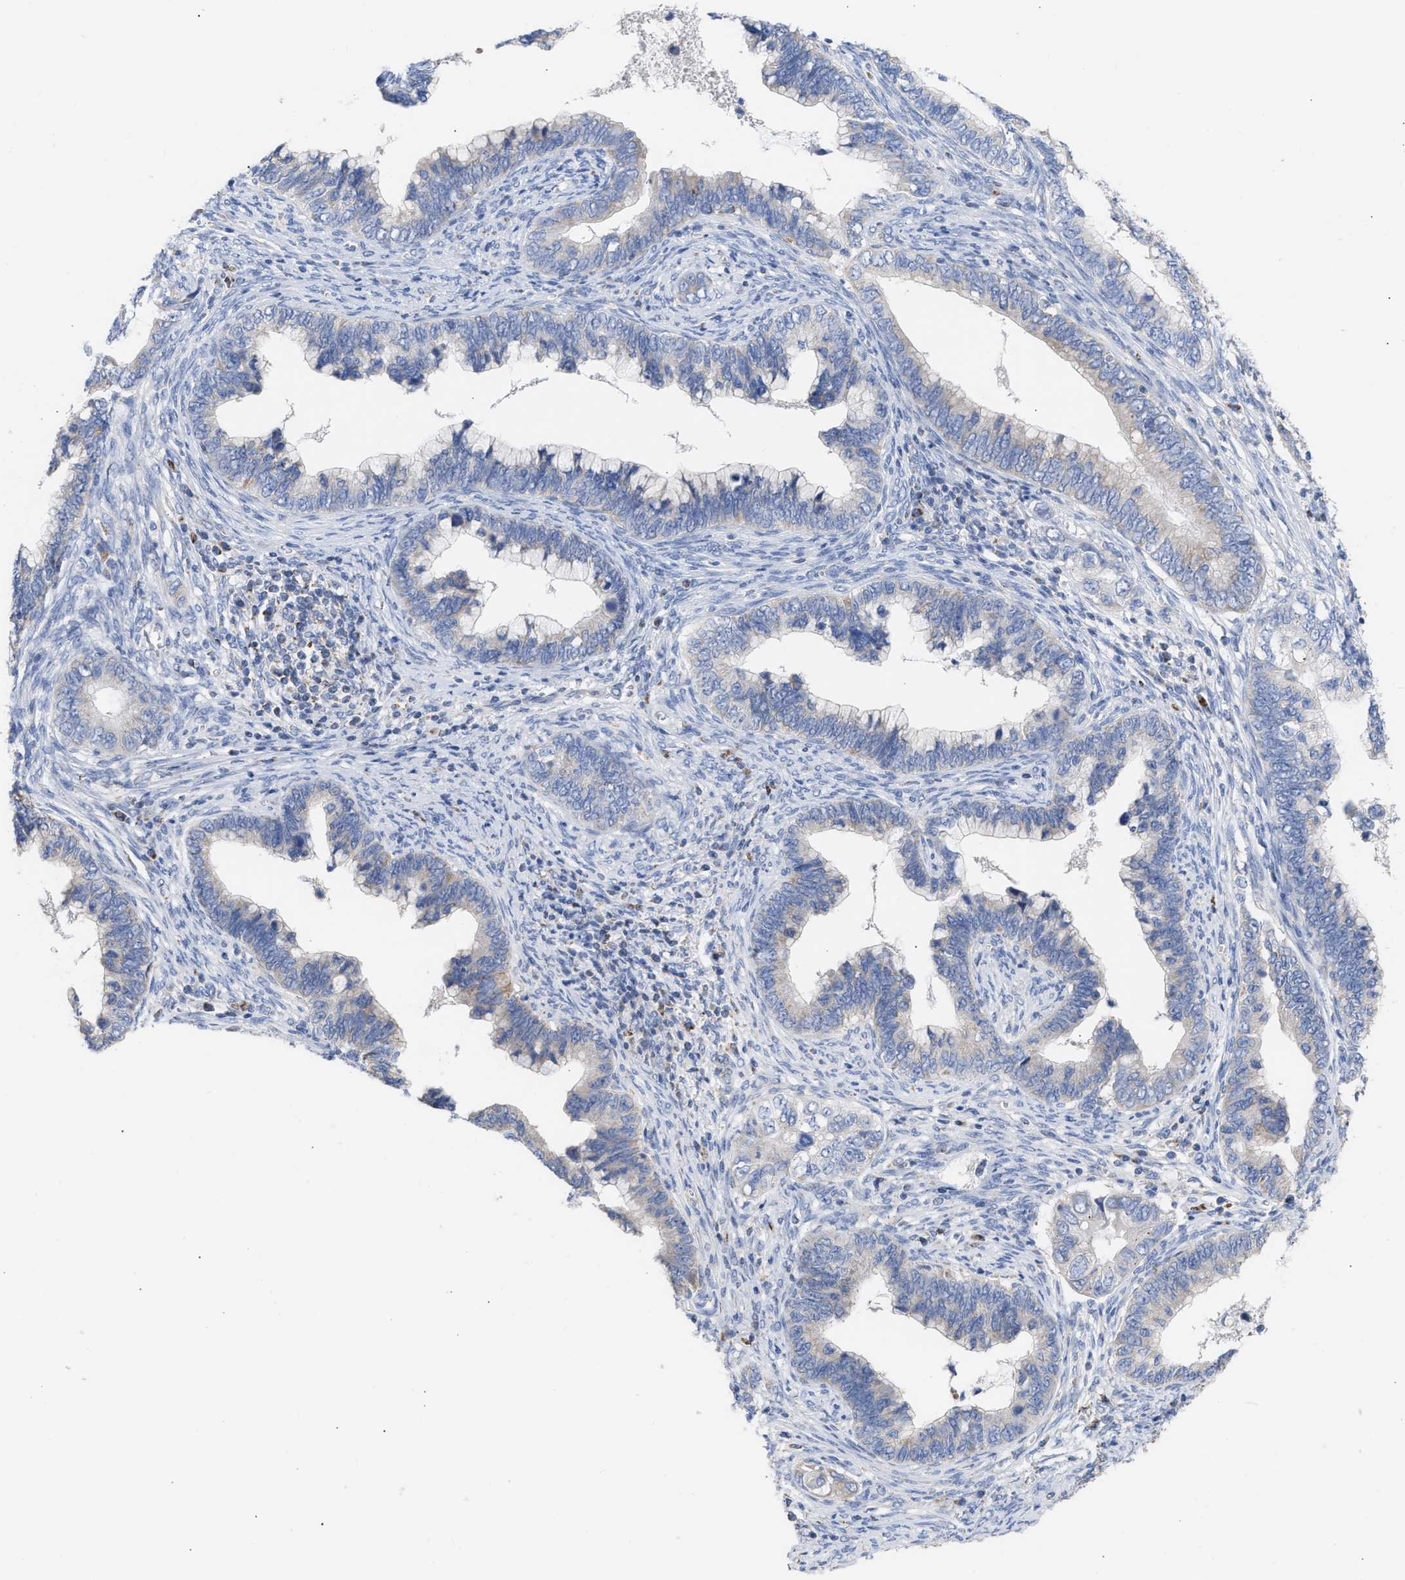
{"staining": {"intensity": "weak", "quantity": "<25%", "location": "cytoplasmic/membranous"}, "tissue": "cervical cancer", "cell_type": "Tumor cells", "image_type": "cancer", "snomed": [{"axis": "morphology", "description": "Adenocarcinoma, NOS"}, {"axis": "topography", "description": "Cervix"}], "caption": "This is an immunohistochemistry histopathology image of cervical adenocarcinoma. There is no positivity in tumor cells.", "gene": "ACOT13", "patient": {"sex": "female", "age": 44}}